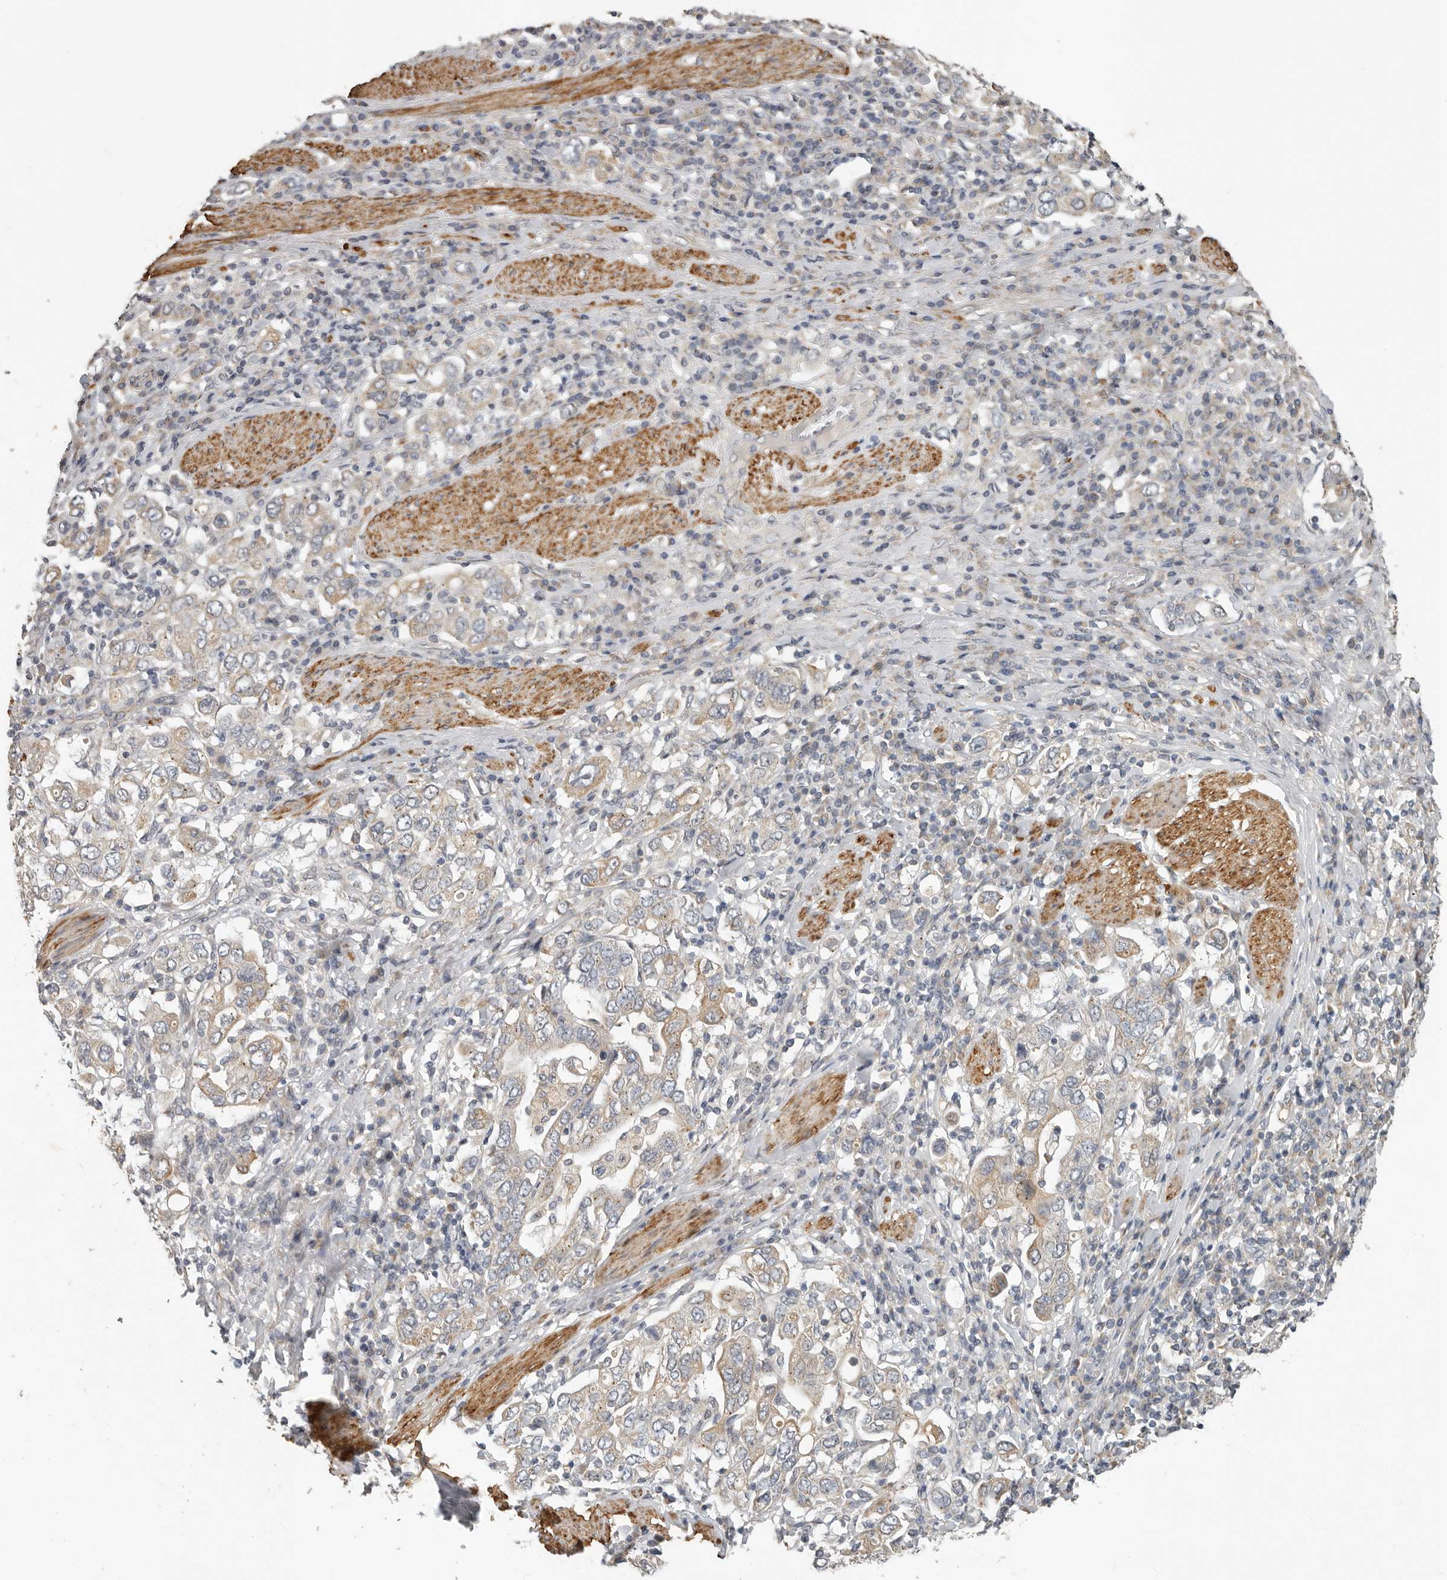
{"staining": {"intensity": "moderate", "quantity": "<25%", "location": "cytoplasmic/membranous"}, "tissue": "stomach cancer", "cell_type": "Tumor cells", "image_type": "cancer", "snomed": [{"axis": "morphology", "description": "Adenocarcinoma, NOS"}, {"axis": "topography", "description": "Stomach, upper"}], "caption": "Immunohistochemistry photomicrograph of human stomach cancer stained for a protein (brown), which reveals low levels of moderate cytoplasmic/membranous expression in about <25% of tumor cells.", "gene": "UNK", "patient": {"sex": "male", "age": 62}}